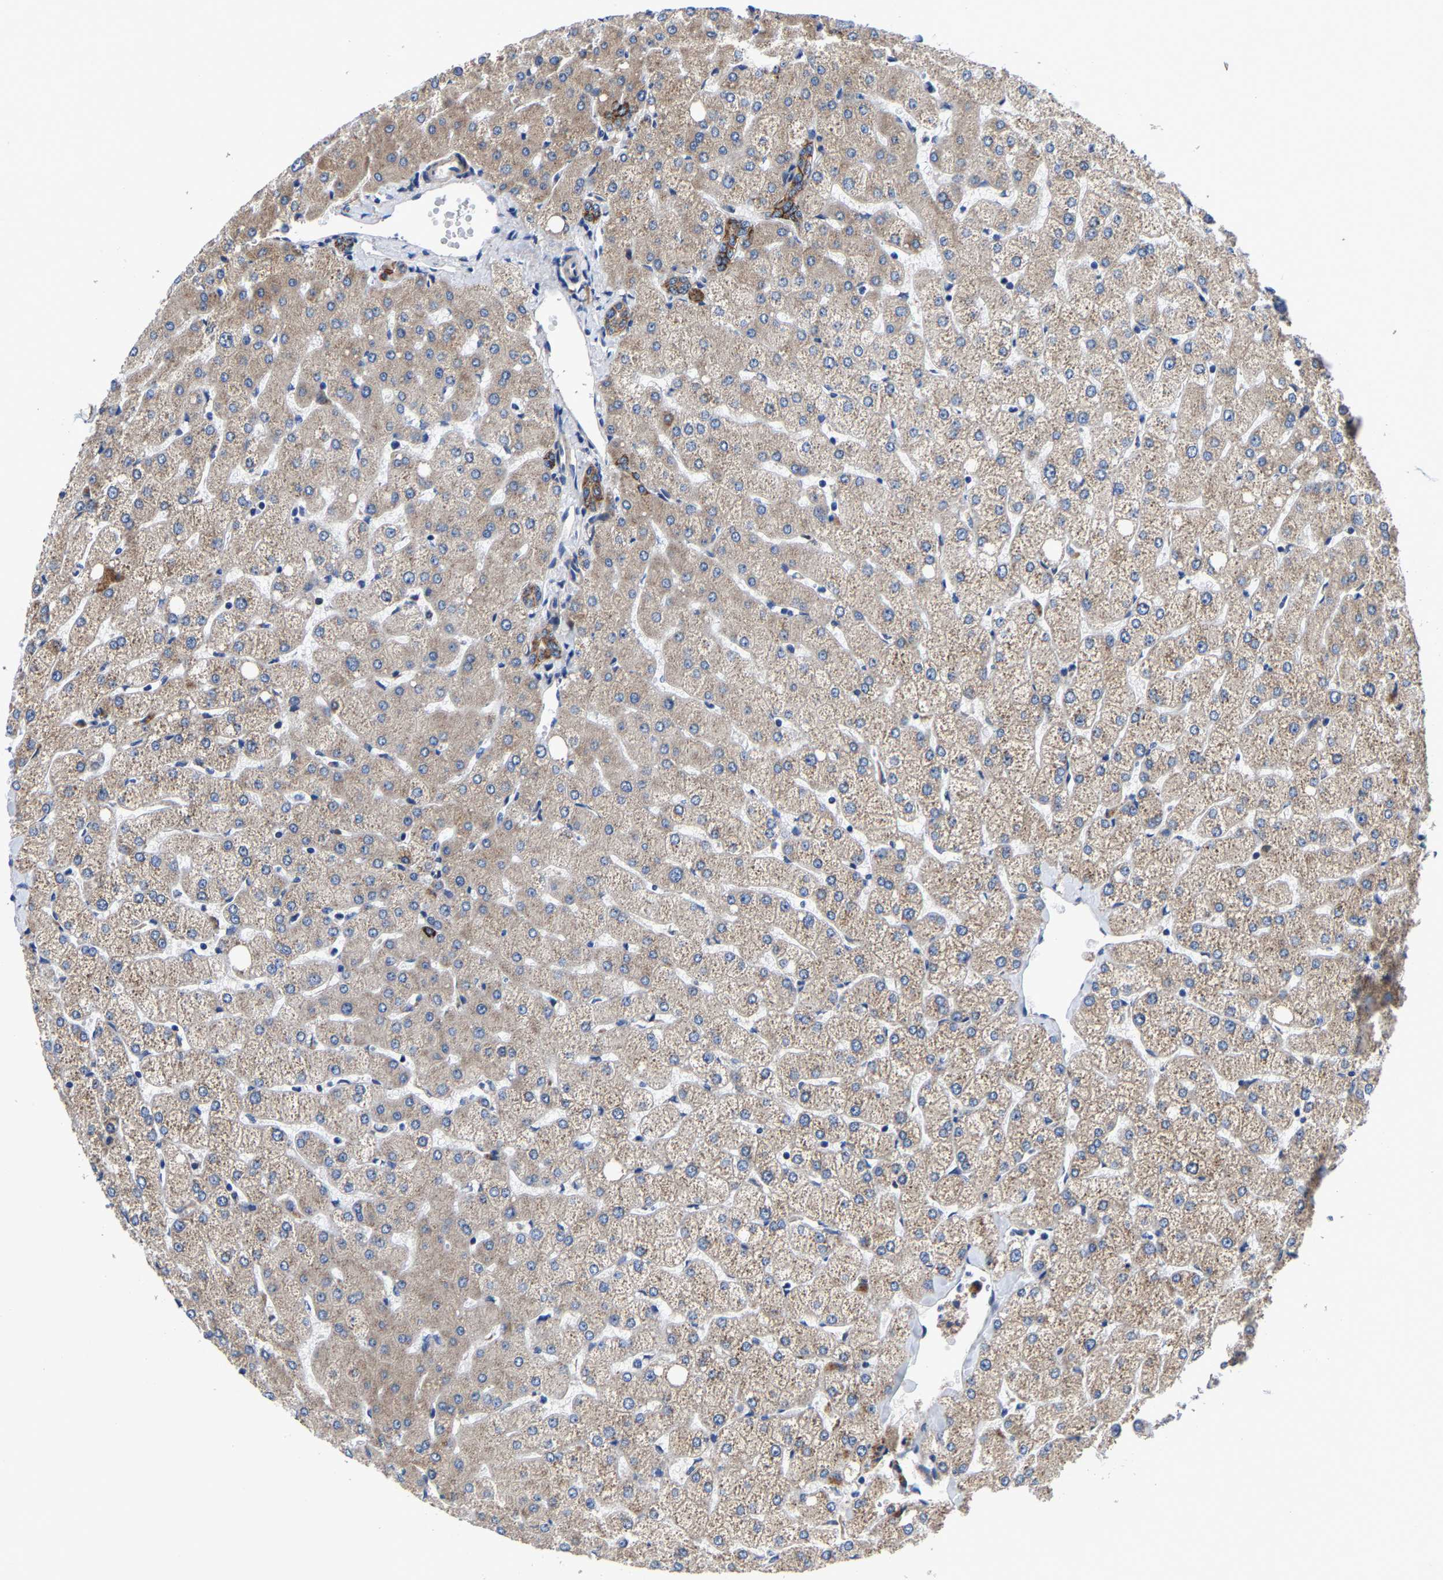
{"staining": {"intensity": "moderate", "quantity": ">75%", "location": "cytoplasmic/membranous"}, "tissue": "liver", "cell_type": "Cholangiocytes", "image_type": "normal", "snomed": [{"axis": "morphology", "description": "Normal tissue, NOS"}, {"axis": "topography", "description": "Liver"}], "caption": "Immunohistochemical staining of normal human liver displays moderate cytoplasmic/membranous protein expression in about >75% of cholangiocytes.", "gene": "SLC12A2", "patient": {"sex": "female", "age": 54}}